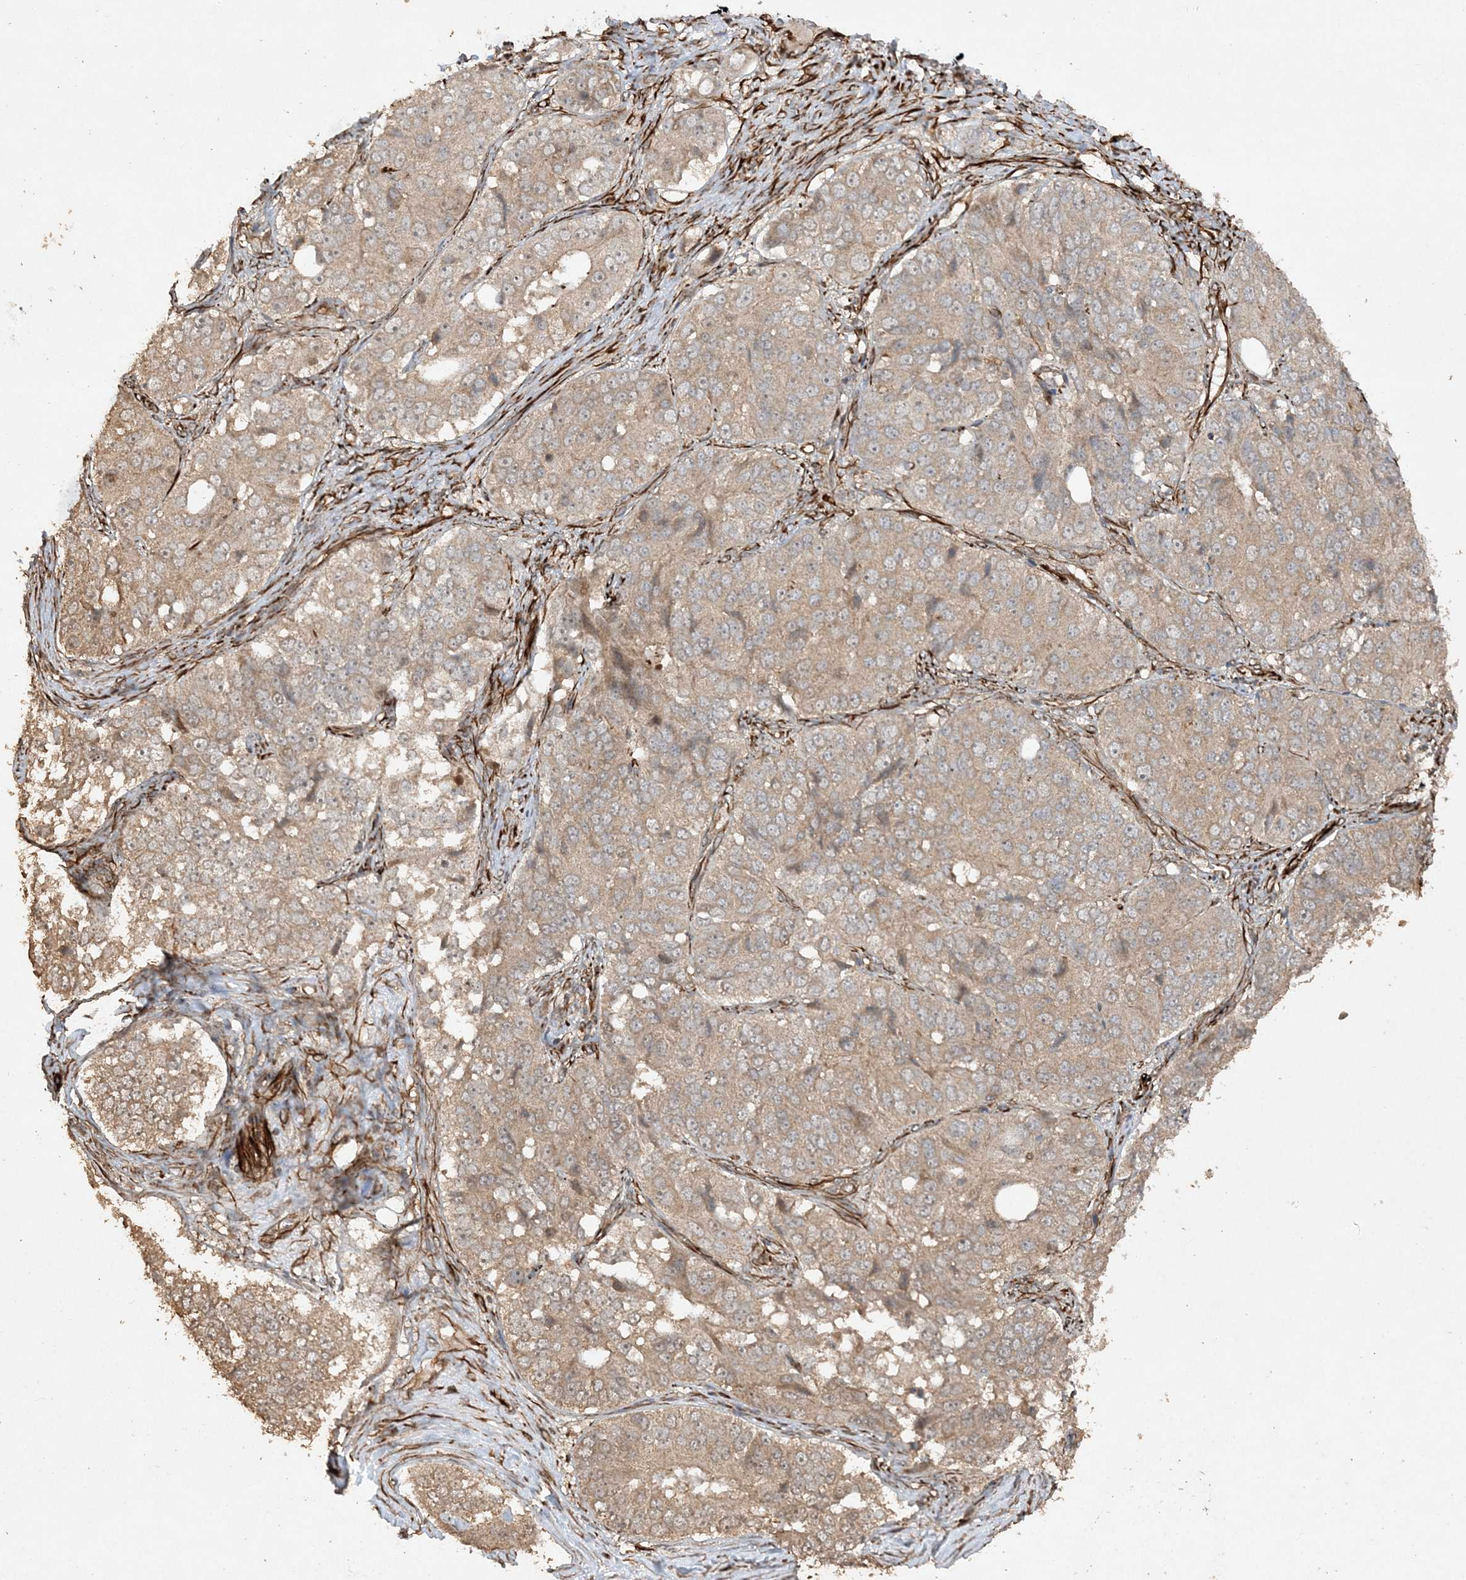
{"staining": {"intensity": "weak", "quantity": ">75%", "location": "cytoplasmic/membranous"}, "tissue": "ovarian cancer", "cell_type": "Tumor cells", "image_type": "cancer", "snomed": [{"axis": "morphology", "description": "Carcinoma, endometroid"}, {"axis": "topography", "description": "Ovary"}], "caption": "DAB immunohistochemical staining of ovarian cancer (endometroid carcinoma) reveals weak cytoplasmic/membranous protein positivity in approximately >75% of tumor cells.", "gene": "AVPI1", "patient": {"sex": "female", "age": 51}}